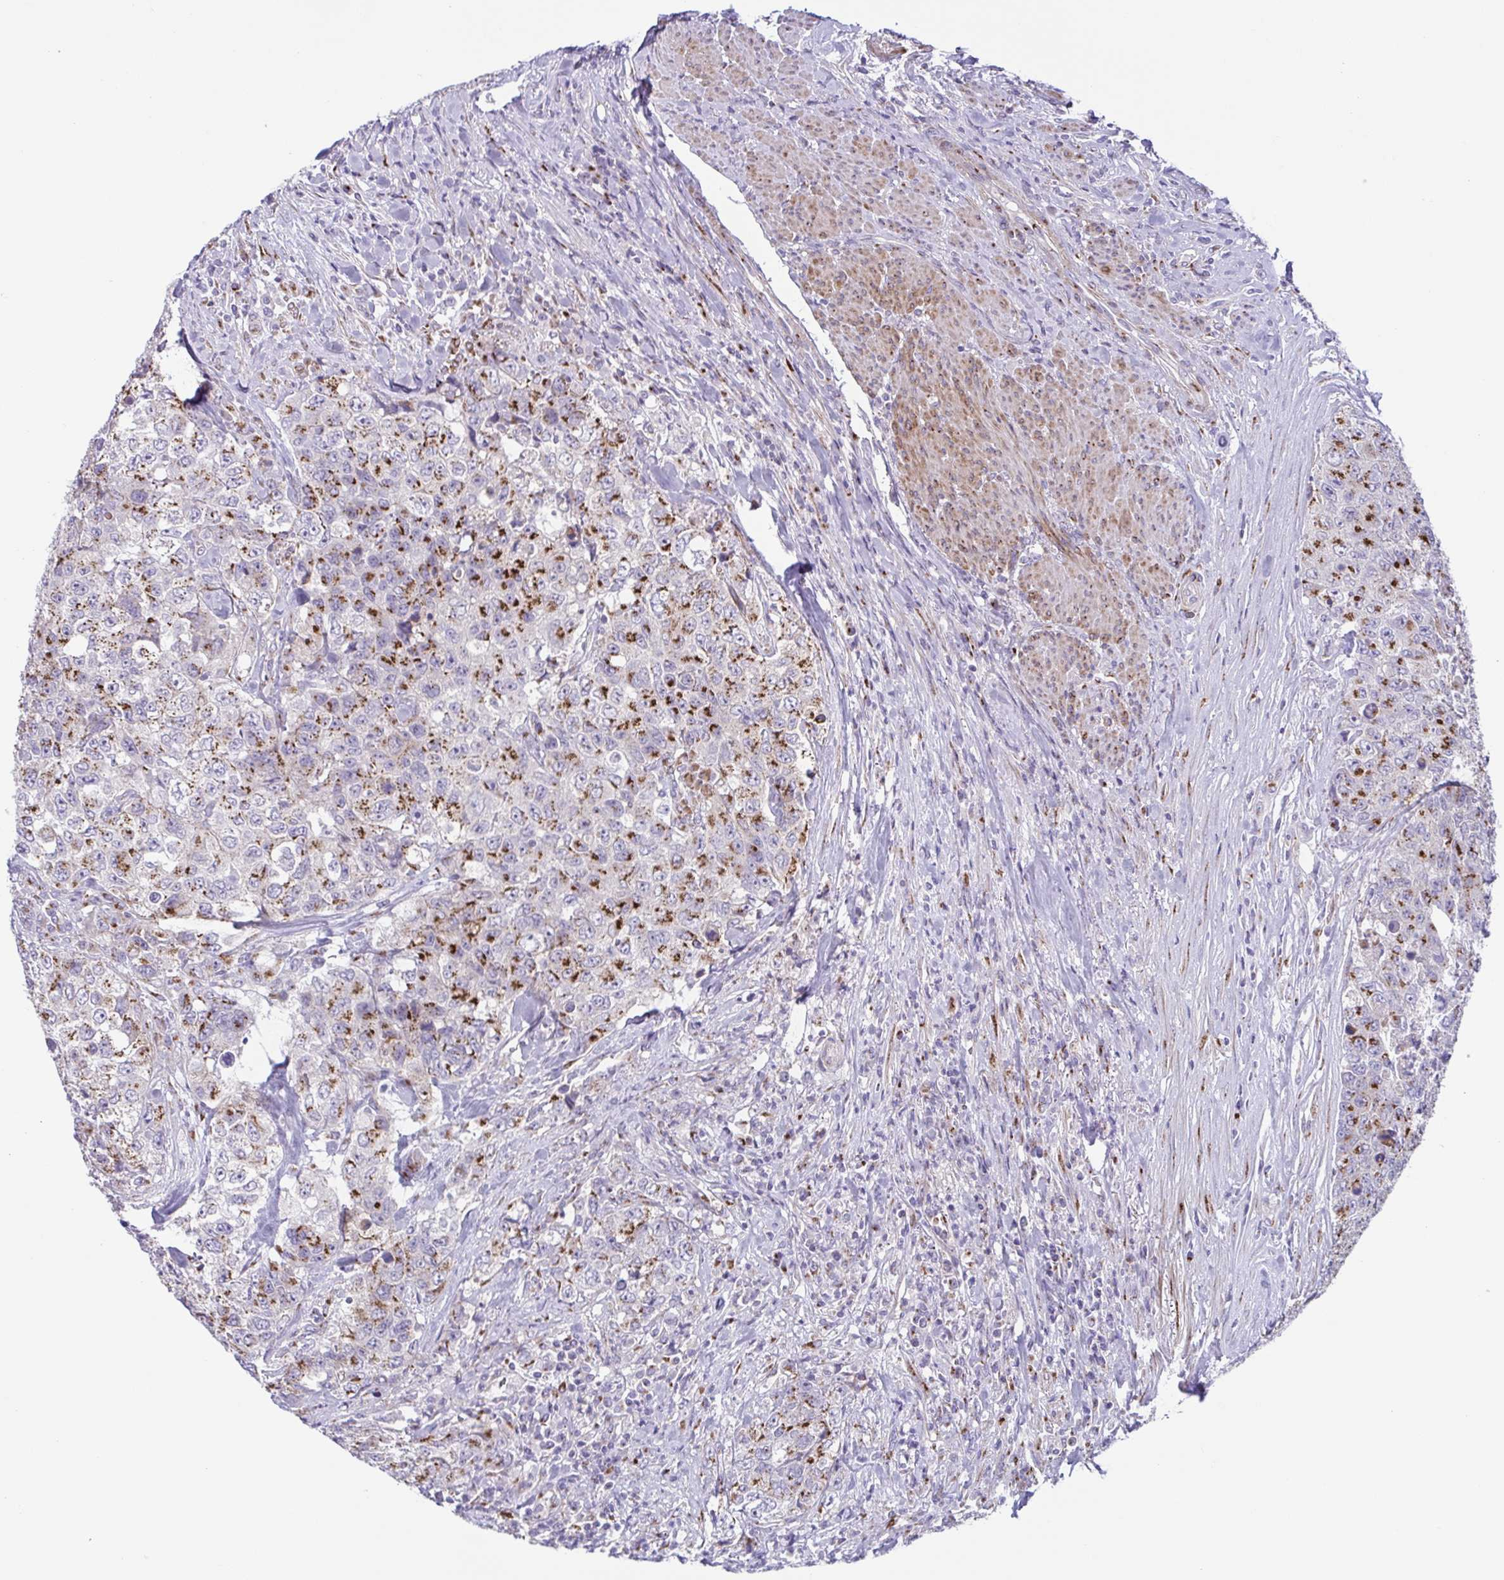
{"staining": {"intensity": "strong", "quantity": "25%-75%", "location": "cytoplasmic/membranous"}, "tissue": "urothelial cancer", "cell_type": "Tumor cells", "image_type": "cancer", "snomed": [{"axis": "morphology", "description": "Urothelial carcinoma, High grade"}, {"axis": "topography", "description": "Urinary bladder"}], "caption": "Brown immunohistochemical staining in urothelial carcinoma (high-grade) demonstrates strong cytoplasmic/membranous positivity in approximately 25%-75% of tumor cells.", "gene": "COL17A1", "patient": {"sex": "female", "age": 78}}